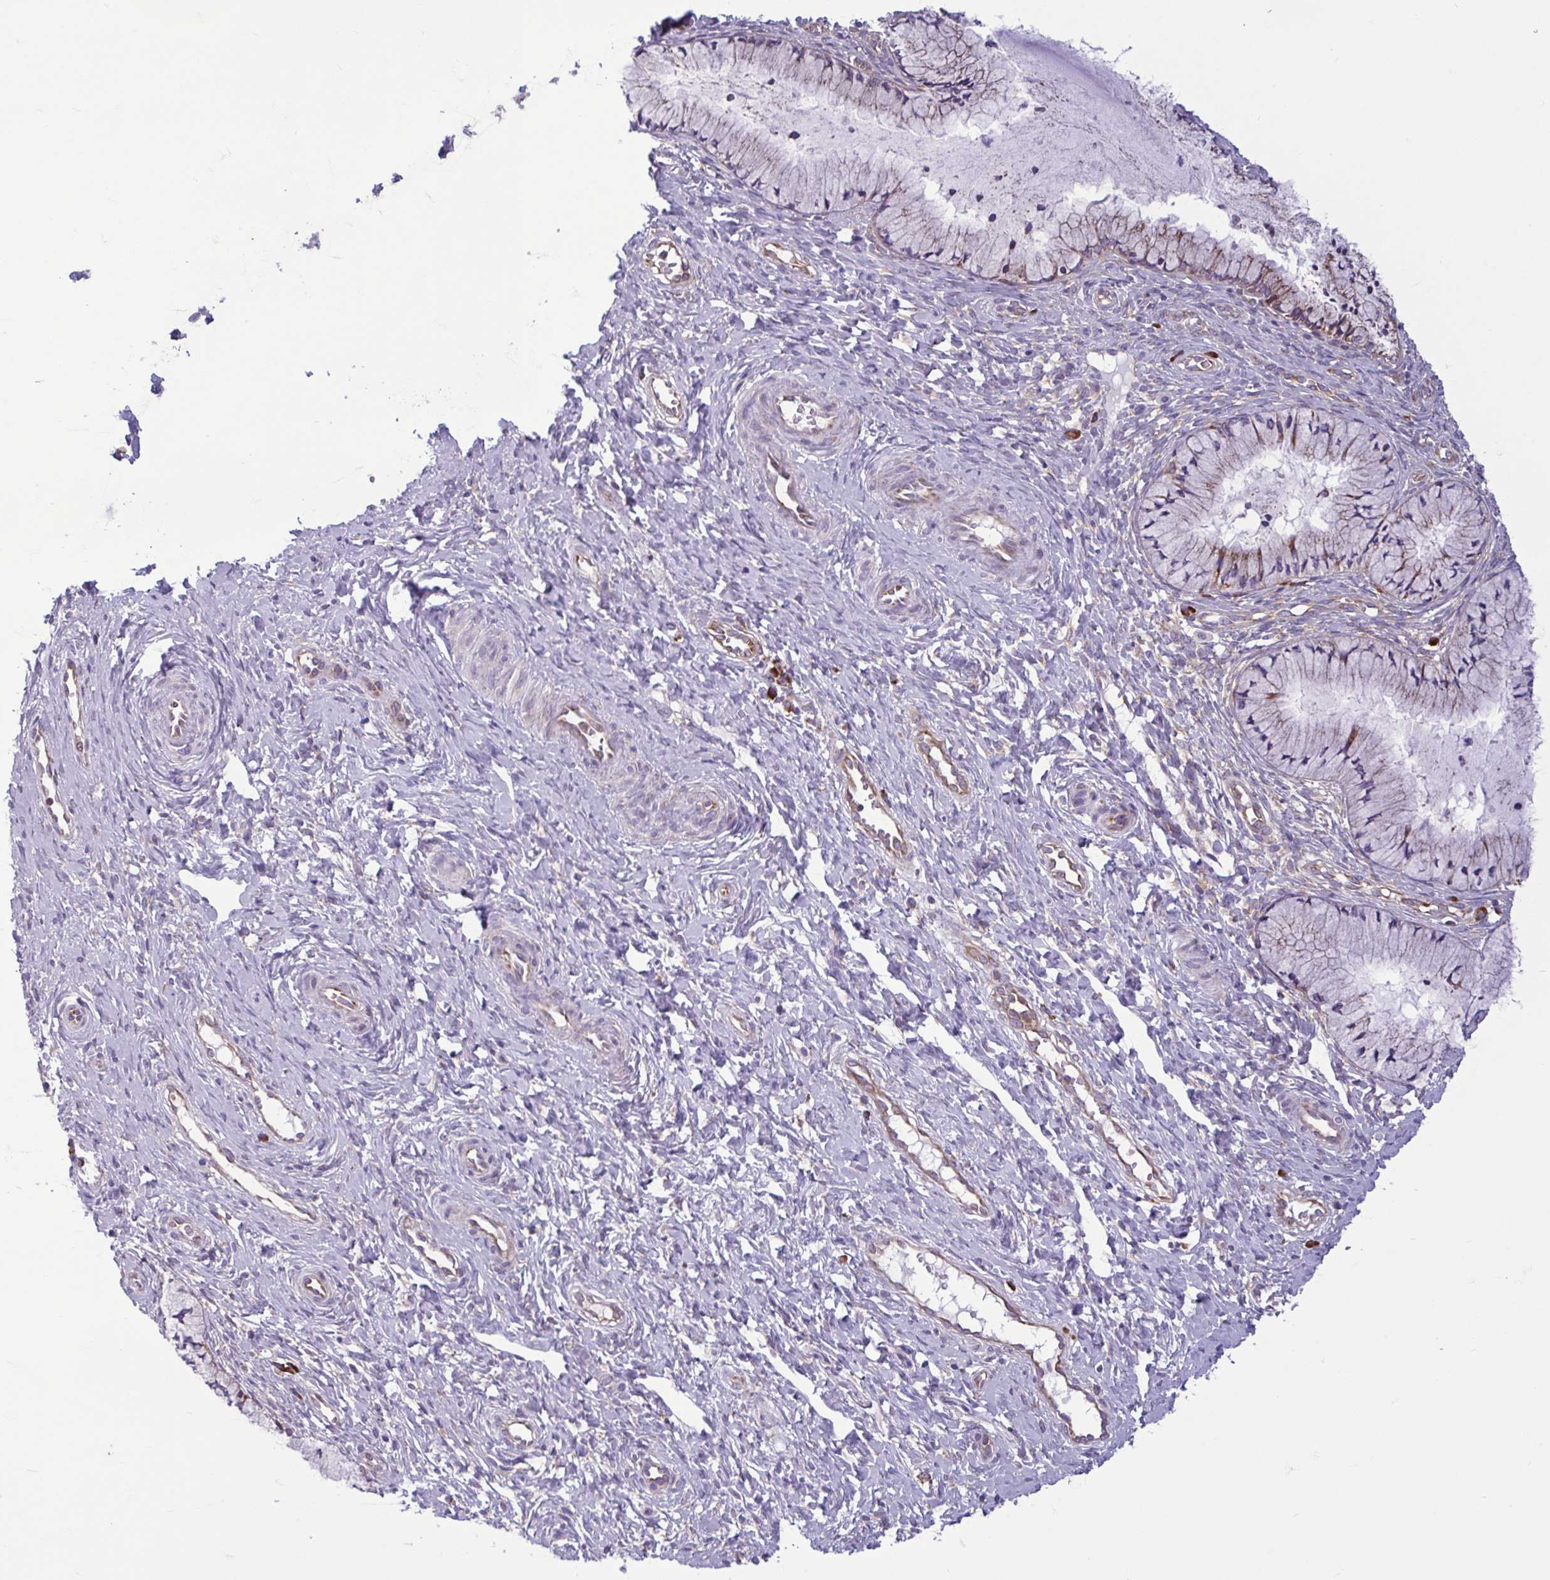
{"staining": {"intensity": "moderate", "quantity": "<25%", "location": "cytoplasmic/membranous"}, "tissue": "cervix", "cell_type": "Glandular cells", "image_type": "normal", "snomed": [{"axis": "morphology", "description": "Normal tissue, NOS"}, {"axis": "topography", "description": "Cervix"}], "caption": "Cervix stained for a protein exhibits moderate cytoplasmic/membranous positivity in glandular cells. (brown staining indicates protein expression, while blue staining denotes nuclei).", "gene": "RPS16", "patient": {"sex": "female", "age": 36}}